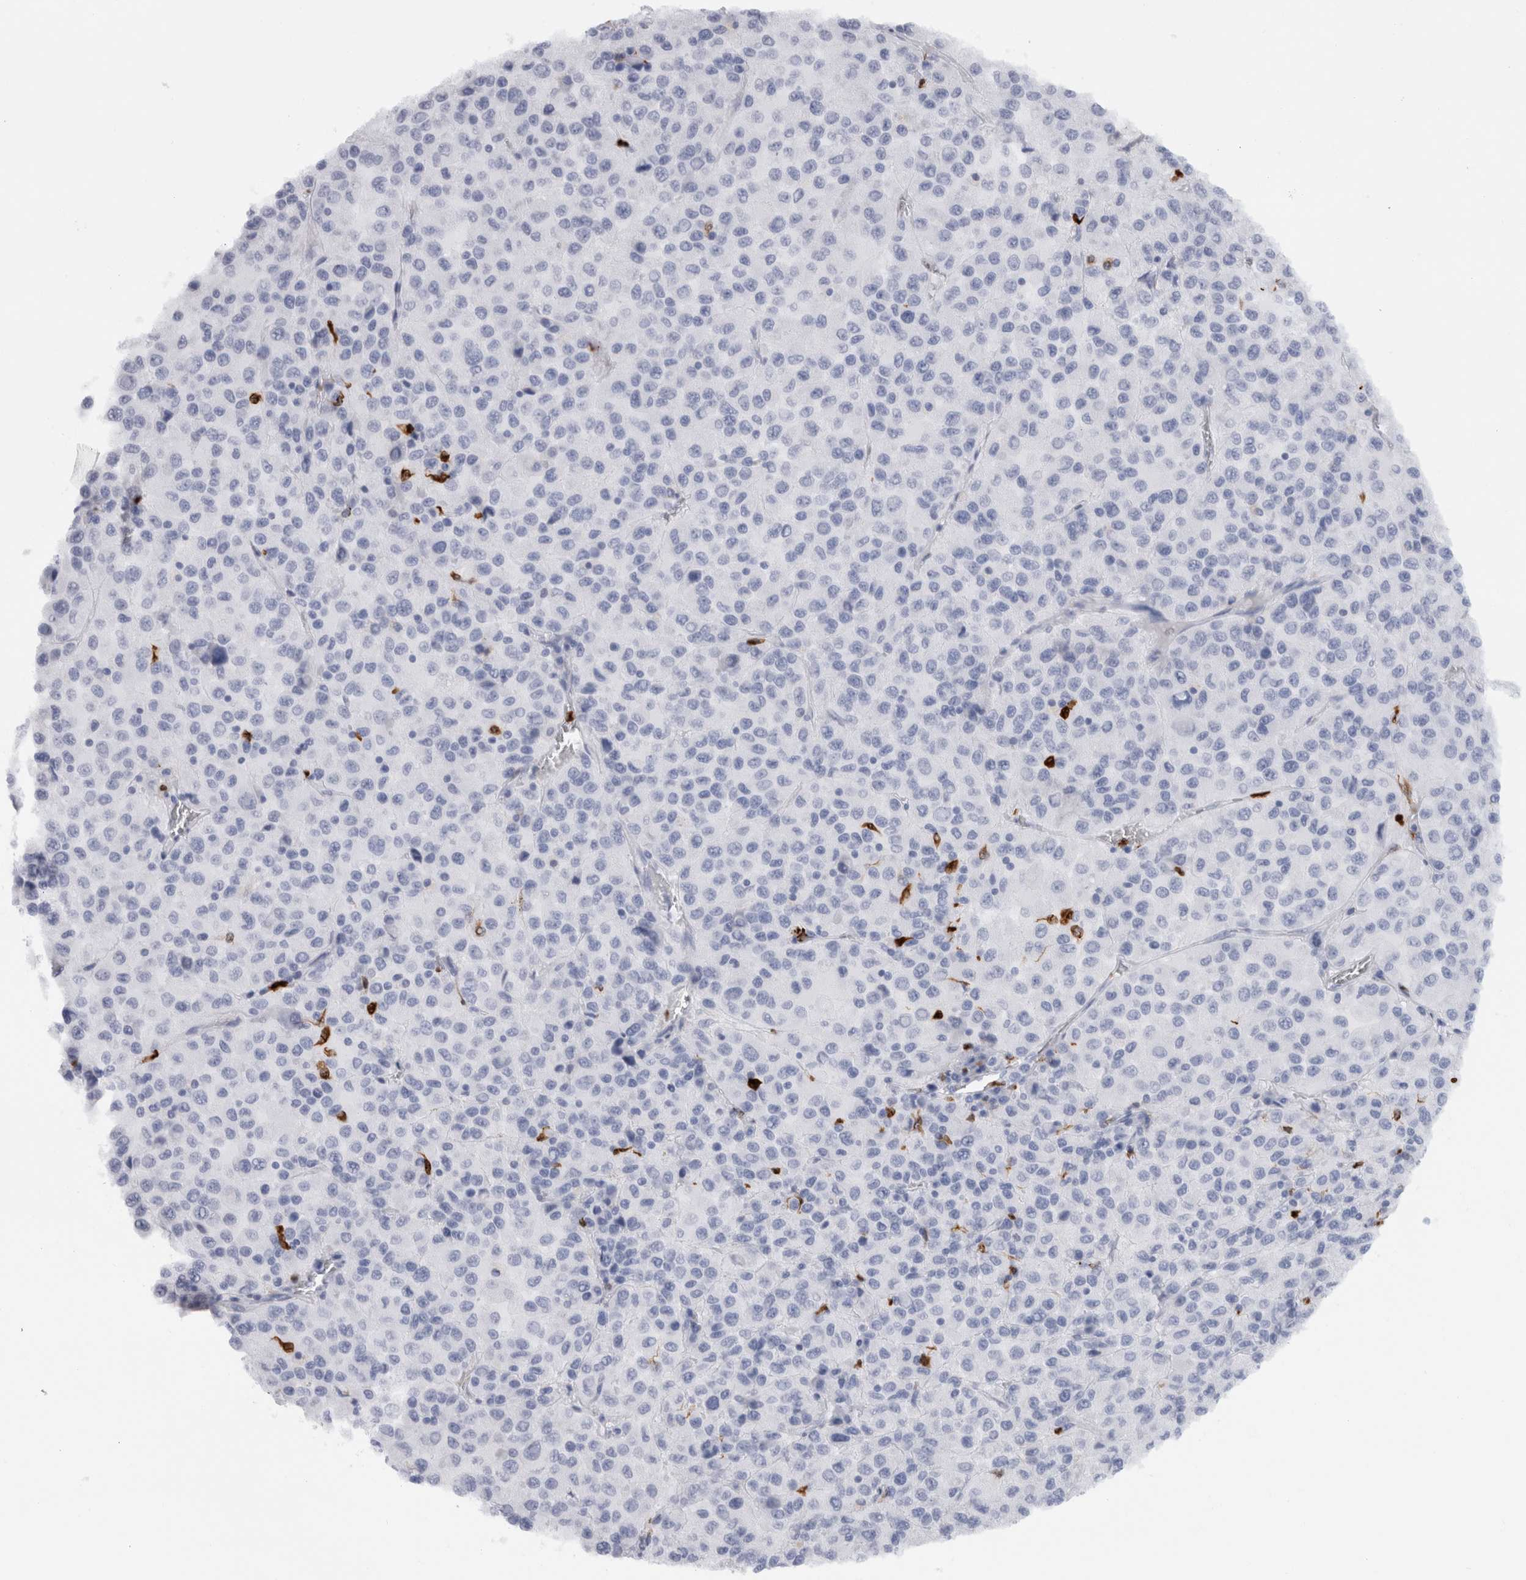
{"staining": {"intensity": "negative", "quantity": "none", "location": "none"}, "tissue": "melanoma", "cell_type": "Tumor cells", "image_type": "cancer", "snomed": [{"axis": "morphology", "description": "Malignant melanoma, Metastatic site"}, {"axis": "topography", "description": "Lung"}], "caption": "Tumor cells are negative for protein expression in human melanoma.", "gene": "S100A8", "patient": {"sex": "male", "age": 64}}